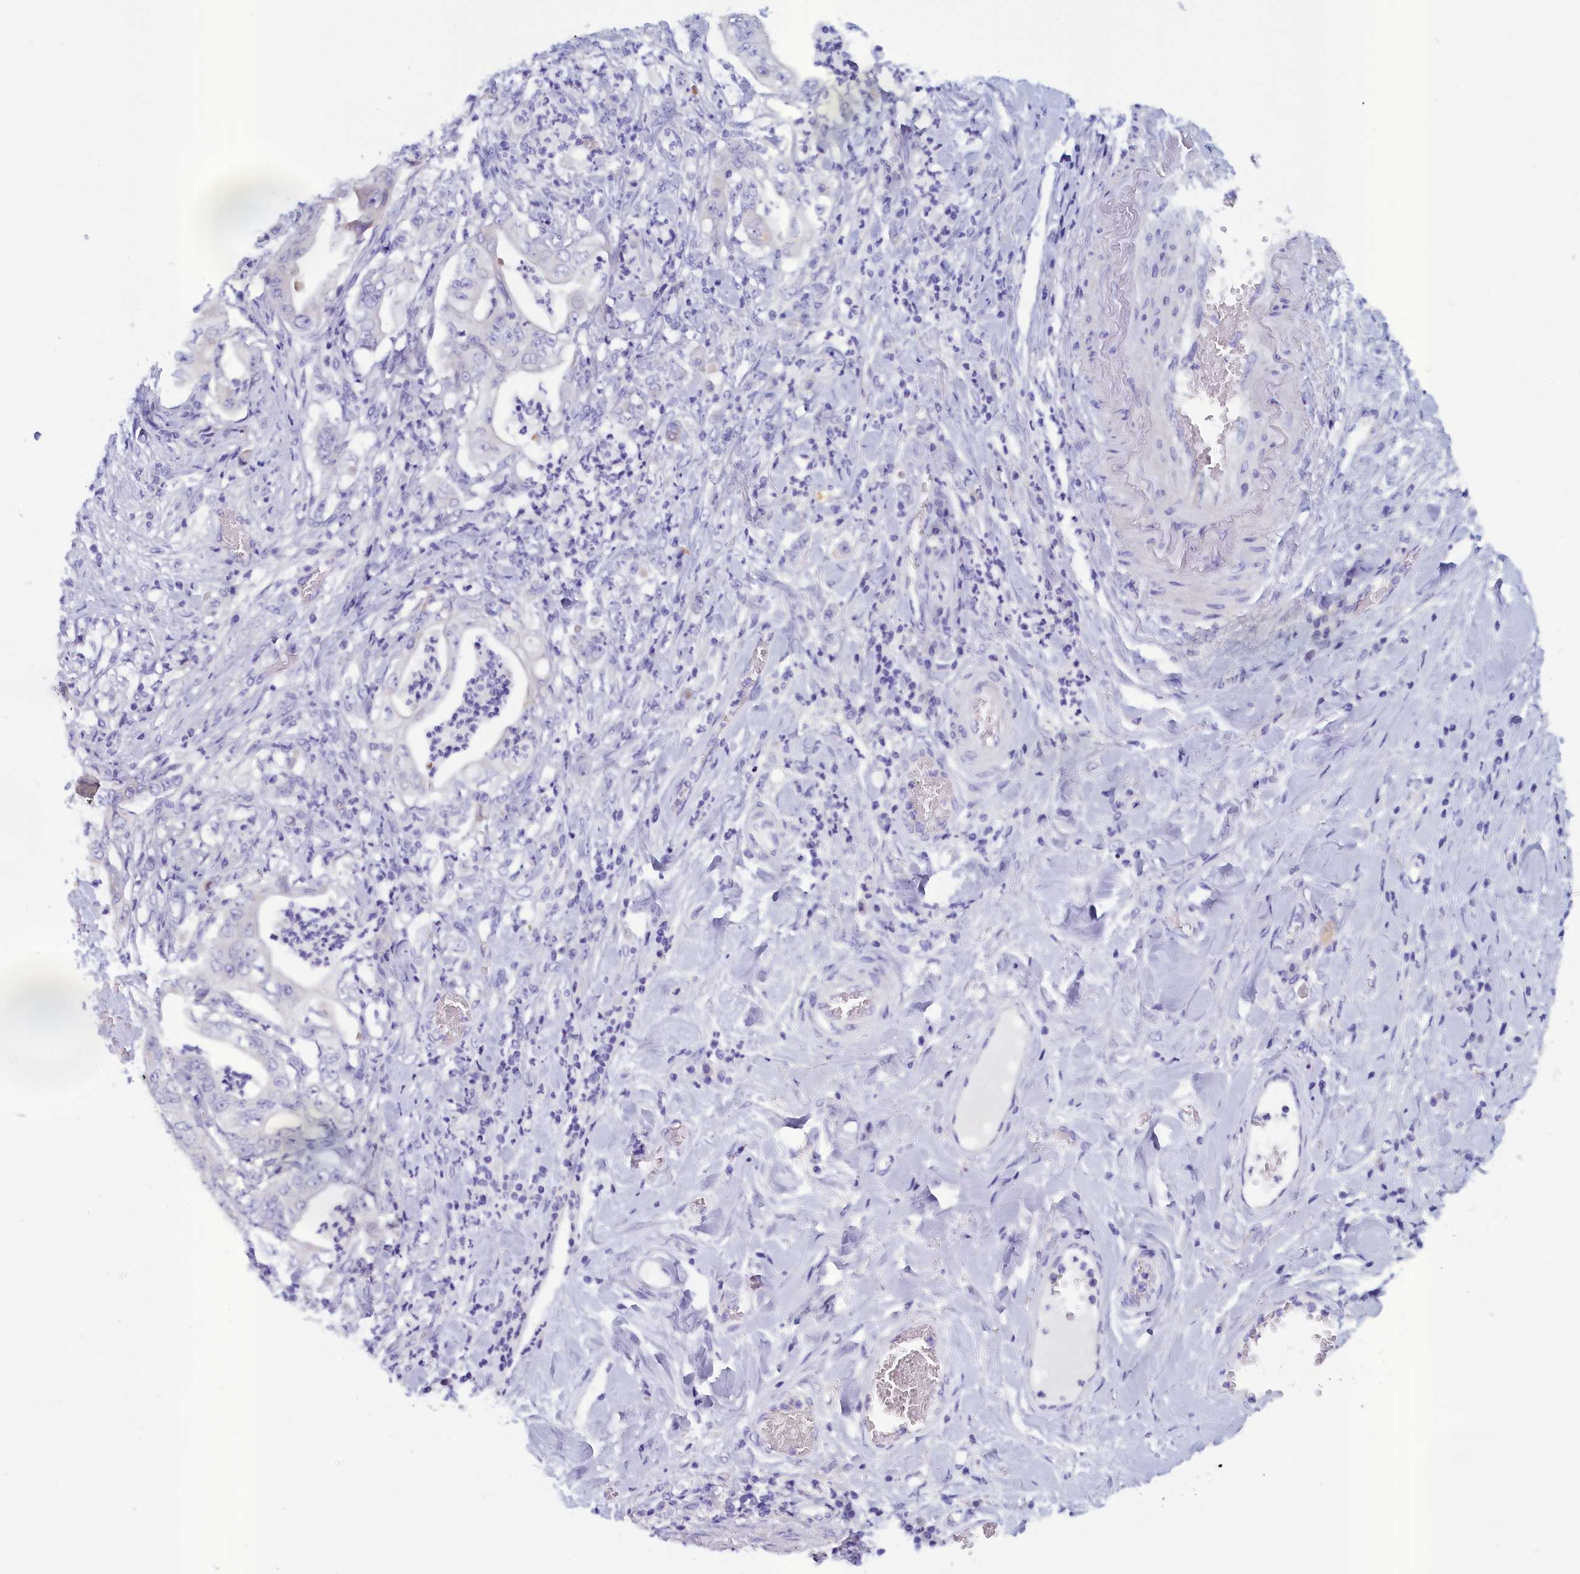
{"staining": {"intensity": "negative", "quantity": "none", "location": "none"}, "tissue": "stomach cancer", "cell_type": "Tumor cells", "image_type": "cancer", "snomed": [{"axis": "morphology", "description": "Adenocarcinoma, NOS"}, {"axis": "topography", "description": "Stomach"}], "caption": "Immunohistochemistry (IHC) of human stomach cancer (adenocarcinoma) exhibits no expression in tumor cells. (DAB (3,3'-diaminobenzidine) immunohistochemistry (IHC), high magnification).", "gene": "ANKRD2", "patient": {"sex": "female", "age": 73}}